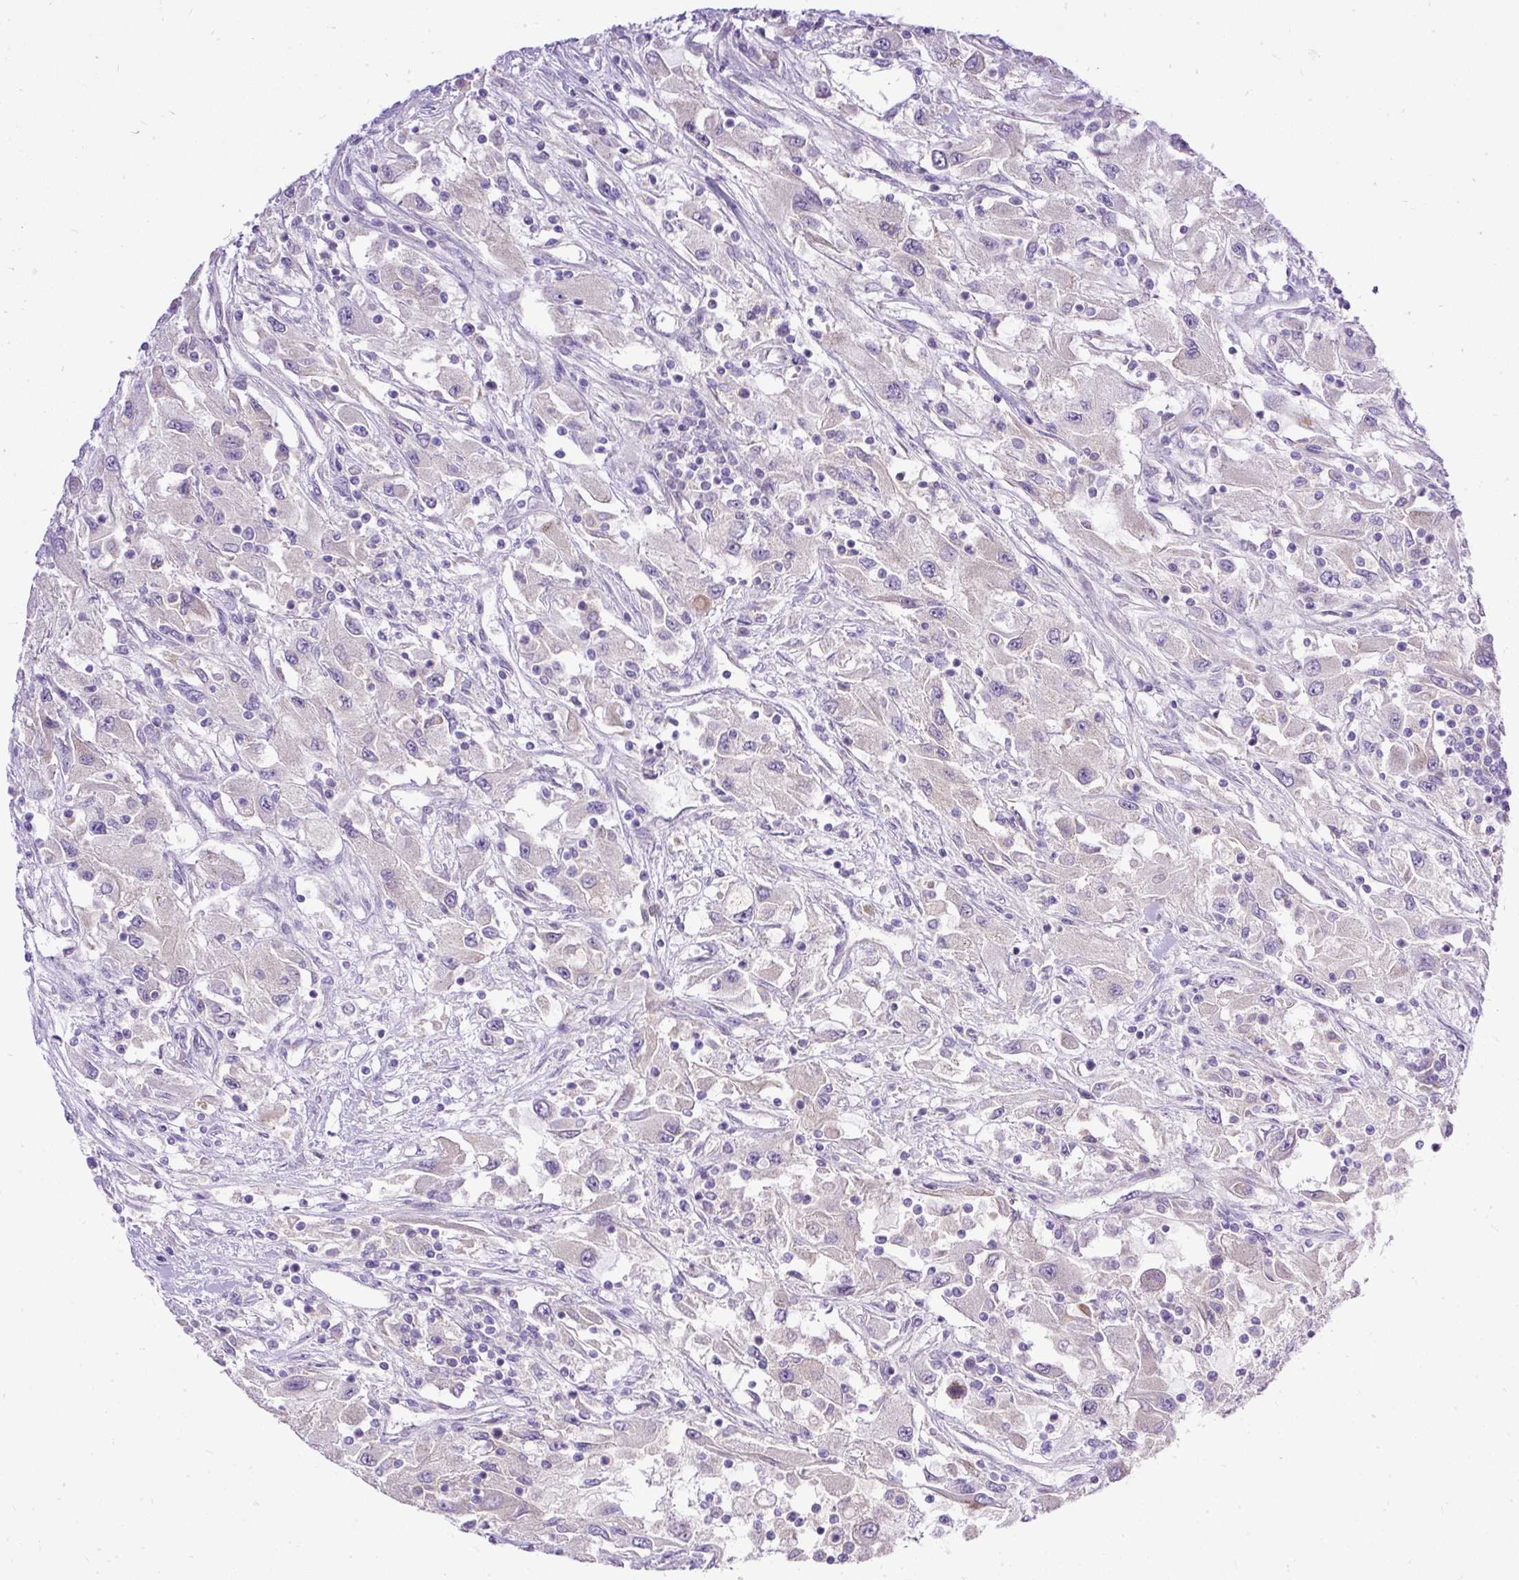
{"staining": {"intensity": "weak", "quantity": "<25%", "location": "cytoplasmic/membranous"}, "tissue": "renal cancer", "cell_type": "Tumor cells", "image_type": "cancer", "snomed": [{"axis": "morphology", "description": "Adenocarcinoma, NOS"}, {"axis": "topography", "description": "Kidney"}], "caption": "Renal adenocarcinoma was stained to show a protein in brown. There is no significant positivity in tumor cells.", "gene": "AMFR", "patient": {"sex": "female", "age": 67}}